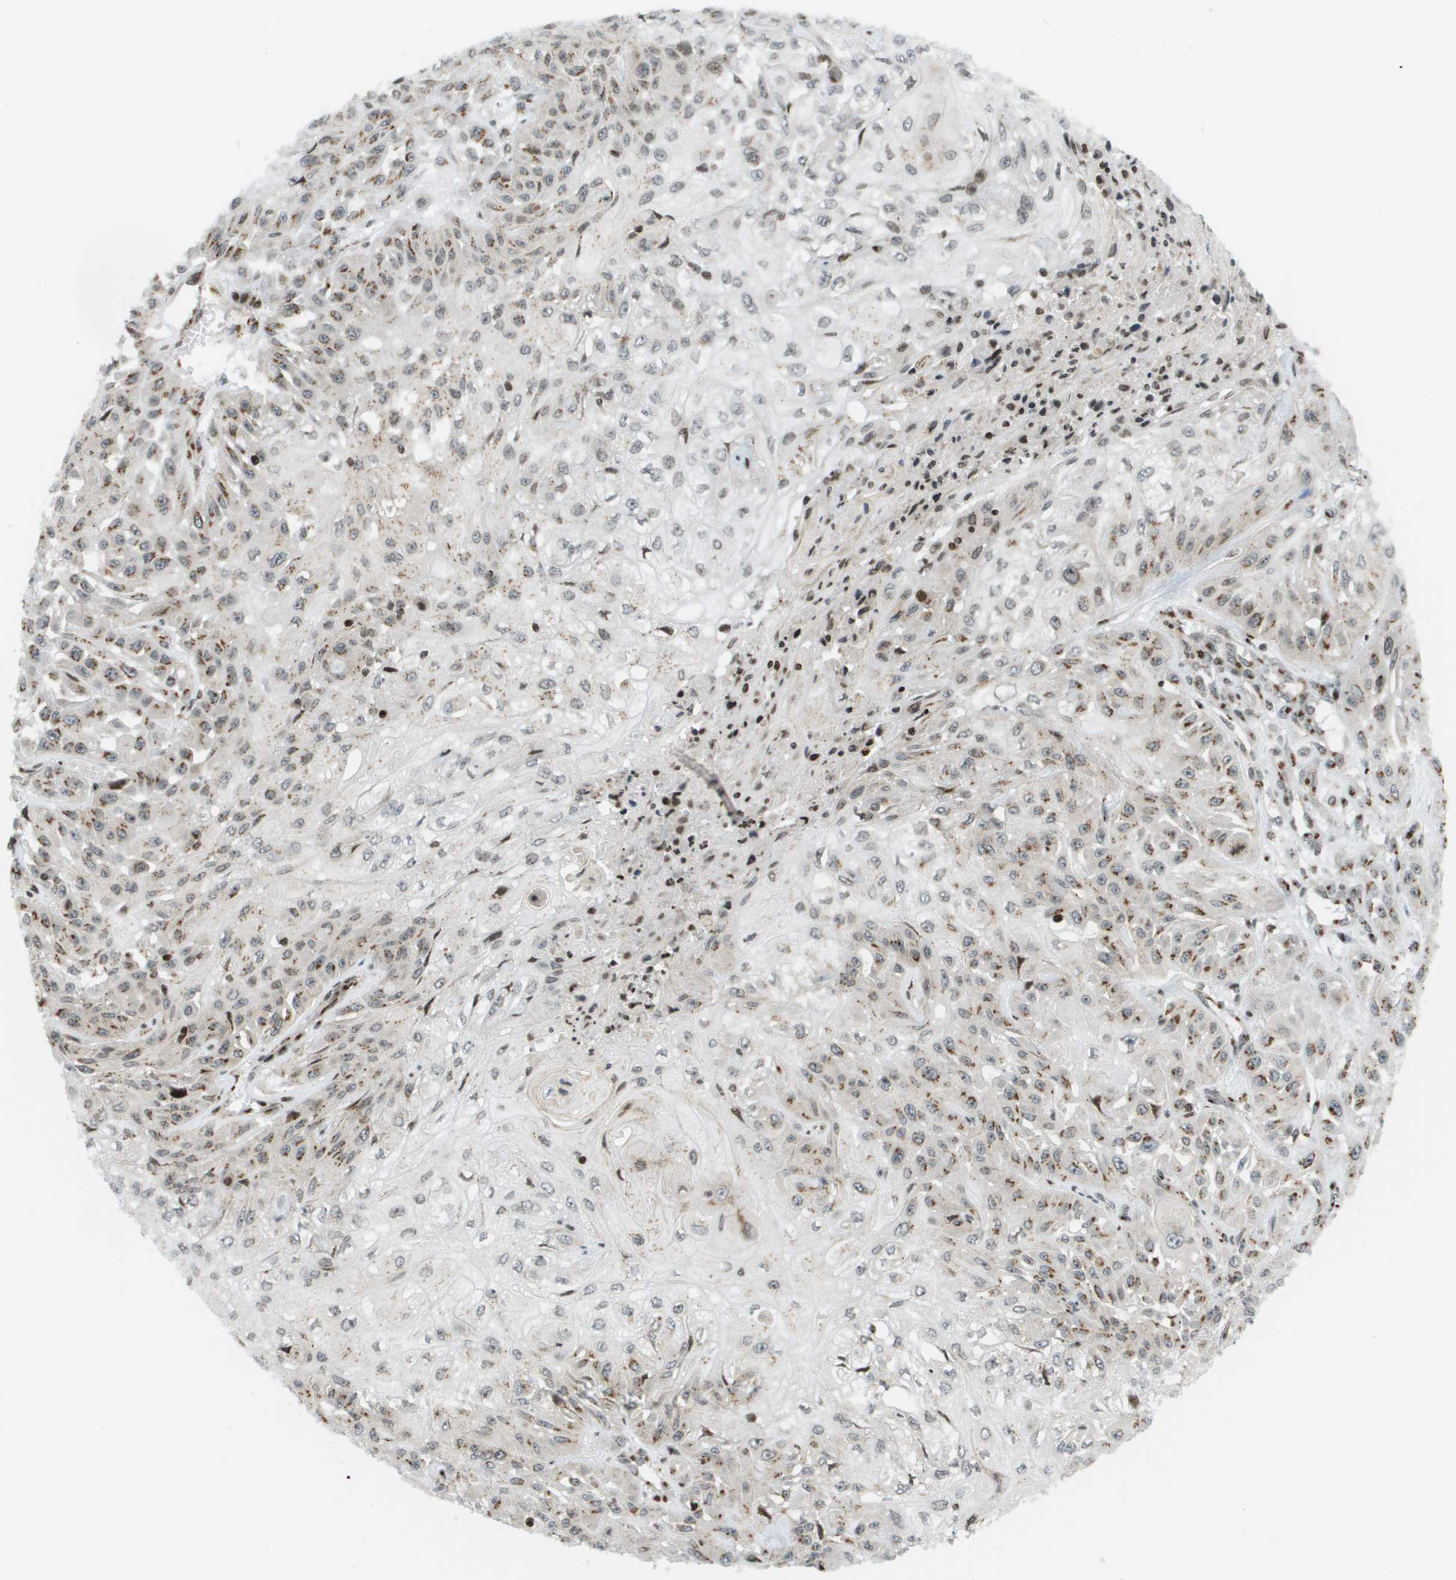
{"staining": {"intensity": "moderate", "quantity": "25%-75%", "location": "cytoplasmic/membranous"}, "tissue": "skin cancer", "cell_type": "Tumor cells", "image_type": "cancer", "snomed": [{"axis": "morphology", "description": "Squamous cell carcinoma, NOS"}, {"axis": "morphology", "description": "Squamous cell carcinoma, metastatic, NOS"}, {"axis": "topography", "description": "Skin"}, {"axis": "topography", "description": "Lymph node"}], "caption": "Protein staining of skin cancer tissue shows moderate cytoplasmic/membranous expression in approximately 25%-75% of tumor cells.", "gene": "EVC", "patient": {"sex": "male", "age": 75}}